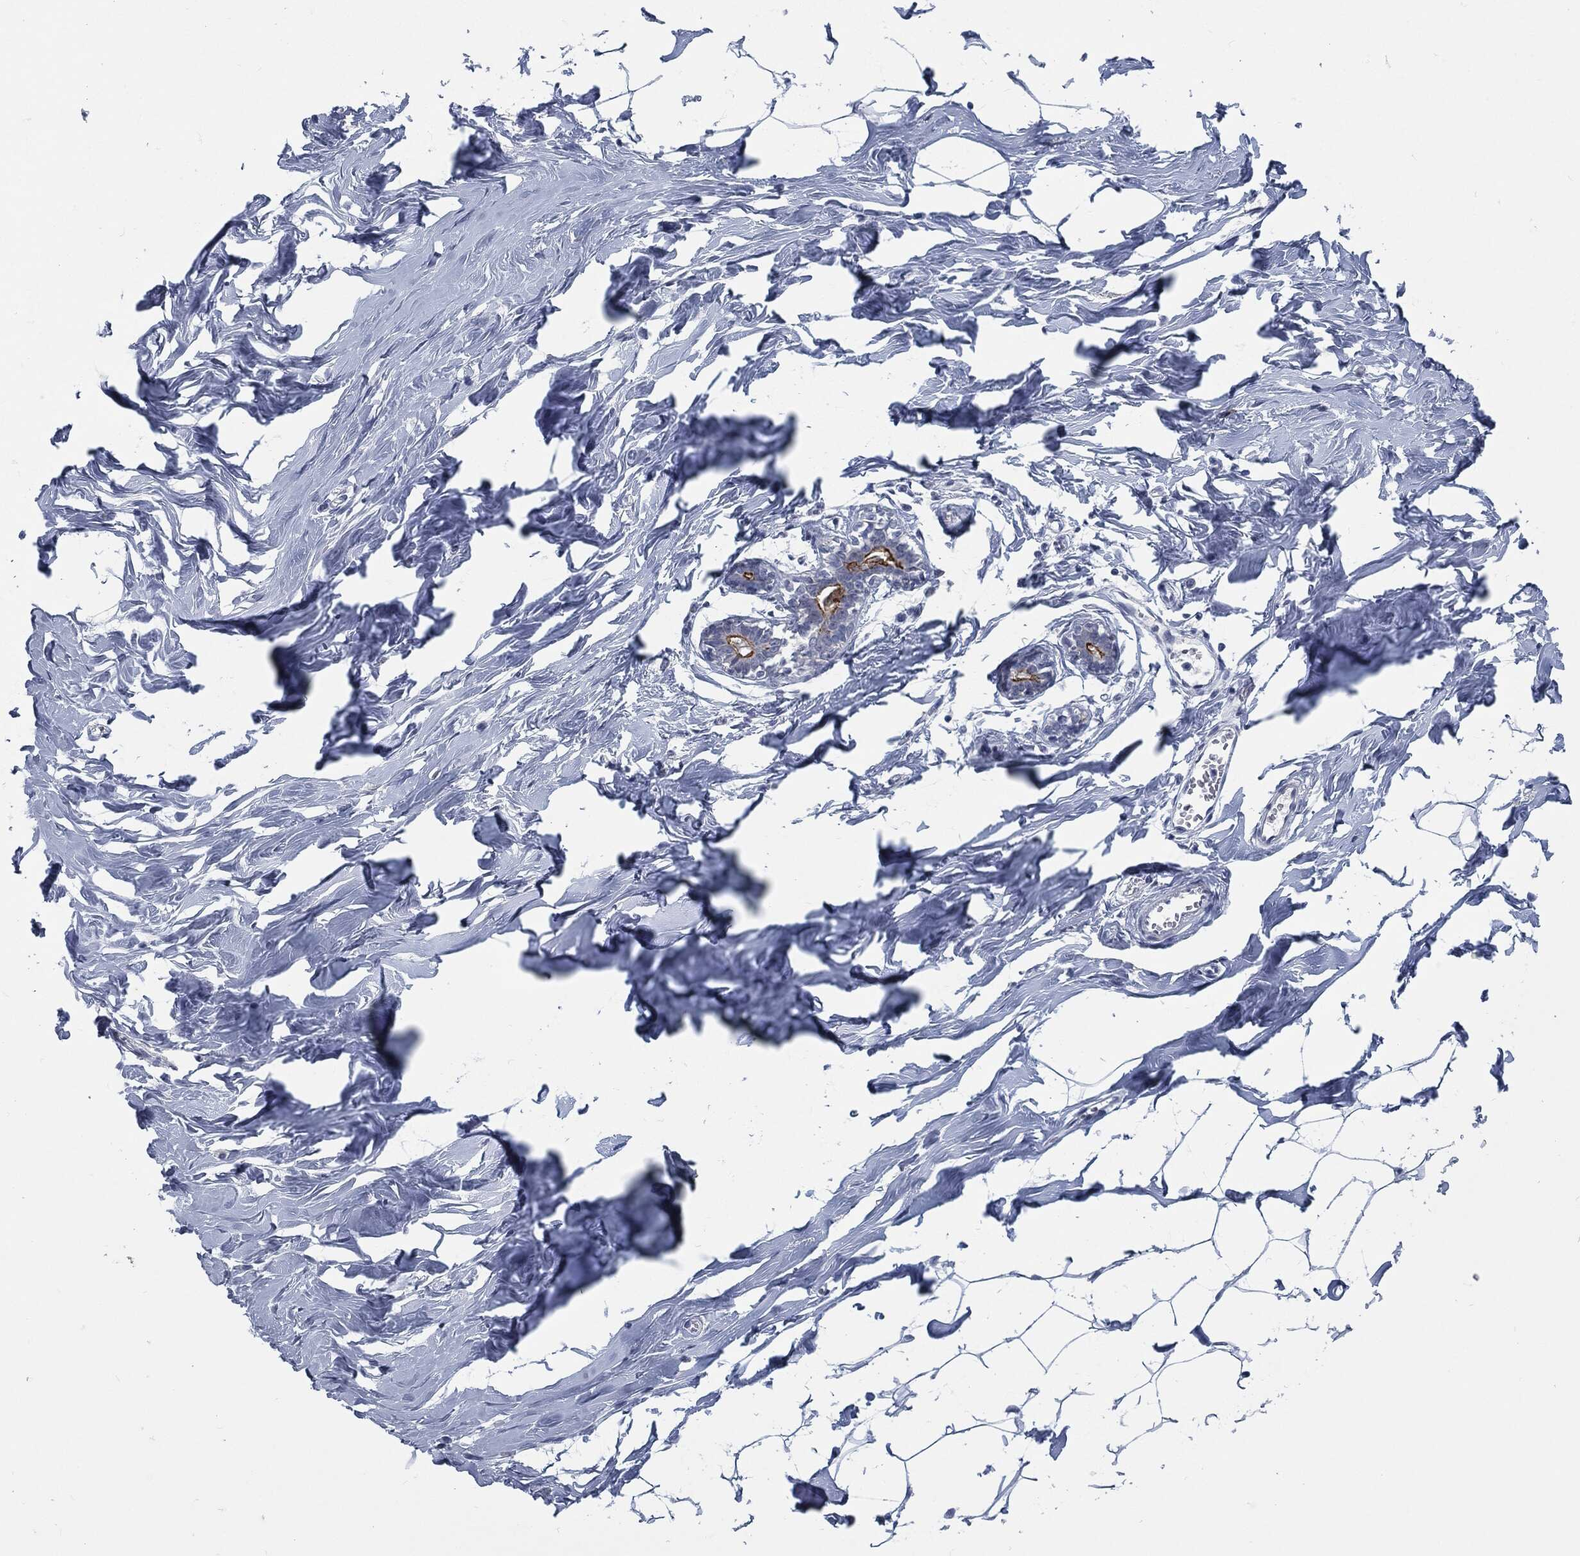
{"staining": {"intensity": "negative", "quantity": "none", "location": "none"}, "tissue": "breast", "cell_type": "Adipocytes", "image_type": "normal", "snomed": [{"axis": "morphology", "description": "Normal tissue, NOS"}, {"axis": "morphology", "description": "Lobular carcinoma, in situ"}, {"axis": "topography", "description": "Breast"}], "caption": "Human breast stained for a protein using immunohistochemistry reveals no staining in adipocytes.", "gene": "PROM1", "patient": {"sex": "female", "age": 35}}